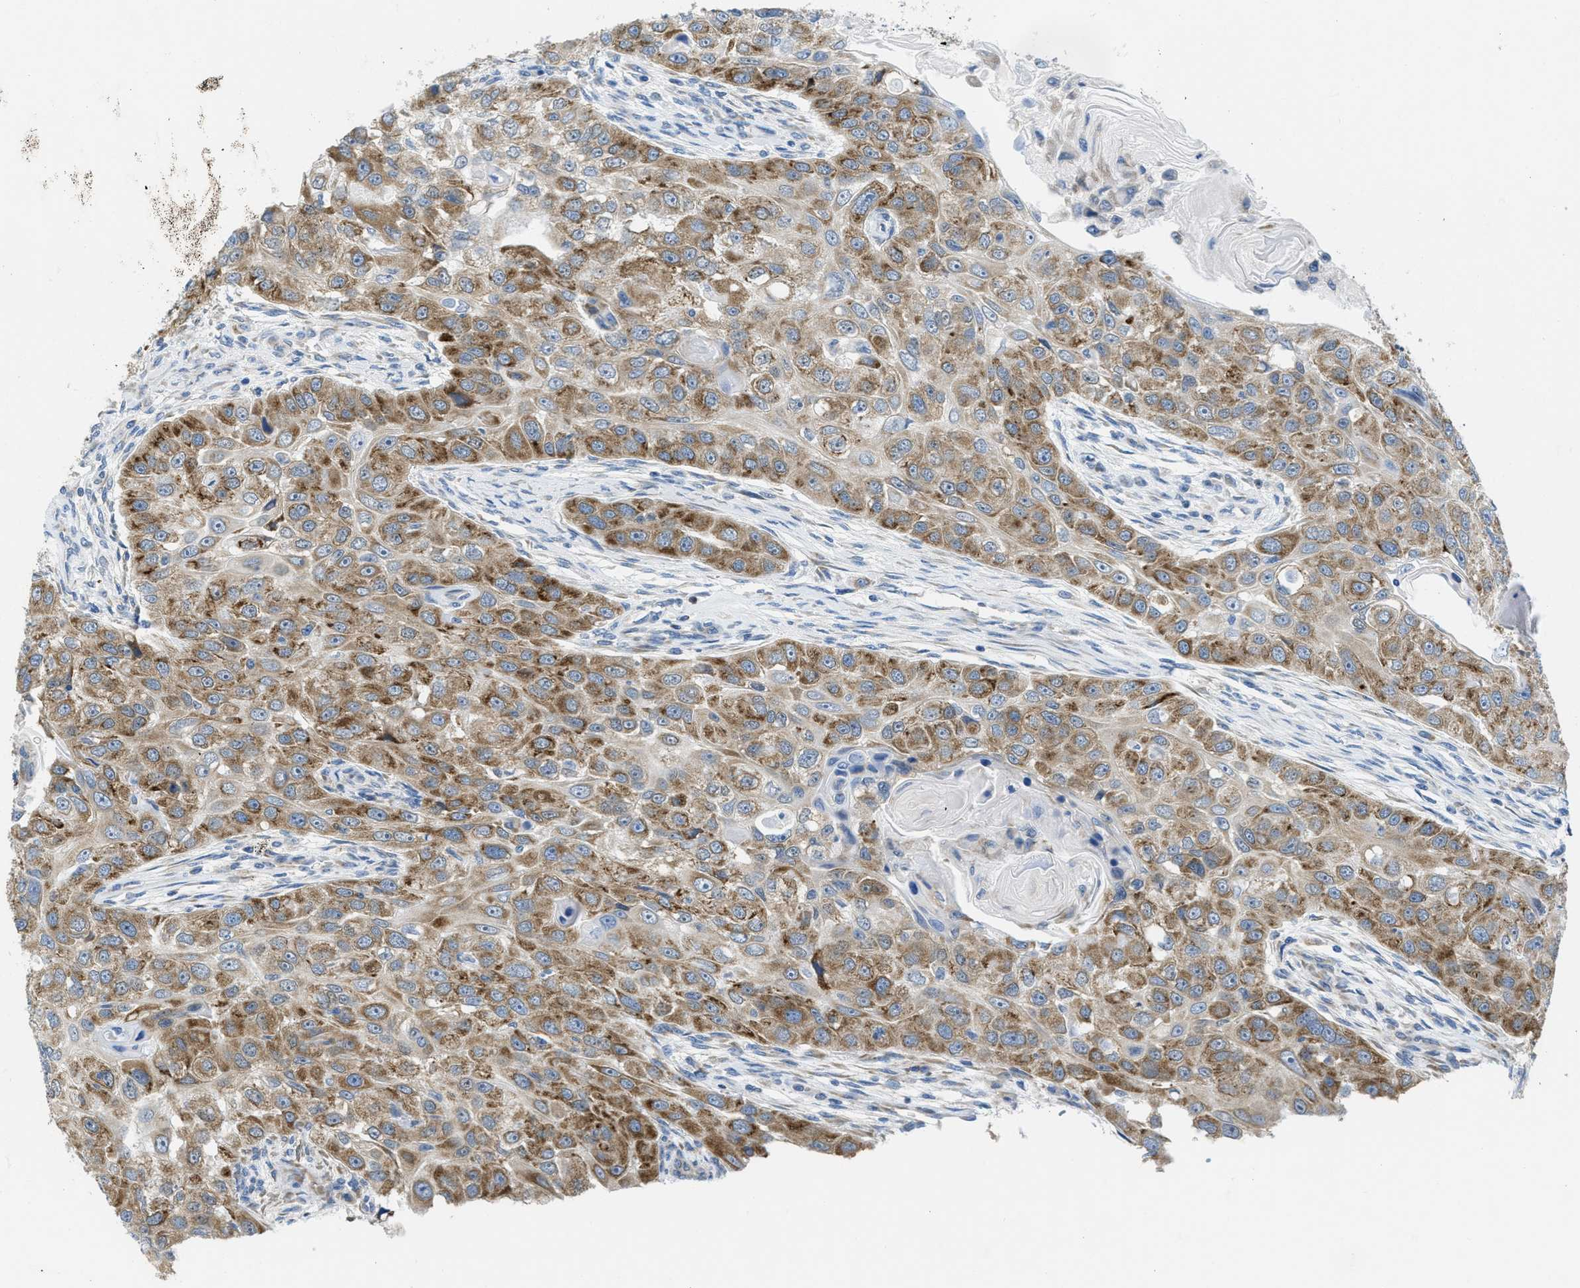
{"staining": {"intensity": "moderate", "quantity": ">75%", "location": "cytoplasmic/membranous"}, "tissue": "head and neck cancer", "cell_type": "Tumor cells", "image_type": "cancer", "snomed": [{"axis": "morphology", "description": "Normal tissue, NOS"}, {"axis": "morphology", "description": "Squamous cell carcinoma, NOS"}, {"axis": "topography", "description": "Skeletal muscle"}, {"axis": "topography", "description": "Head-Neck"}], "caption": "Head and neck squamous cell carcinoma stained with immunohistochemistry reveals moderate cytoplasmic/membranous expression in approximately >75% of tumor cells.", "gene": "PTDSS1", "patient": {"sex": "male", "age": 51}}